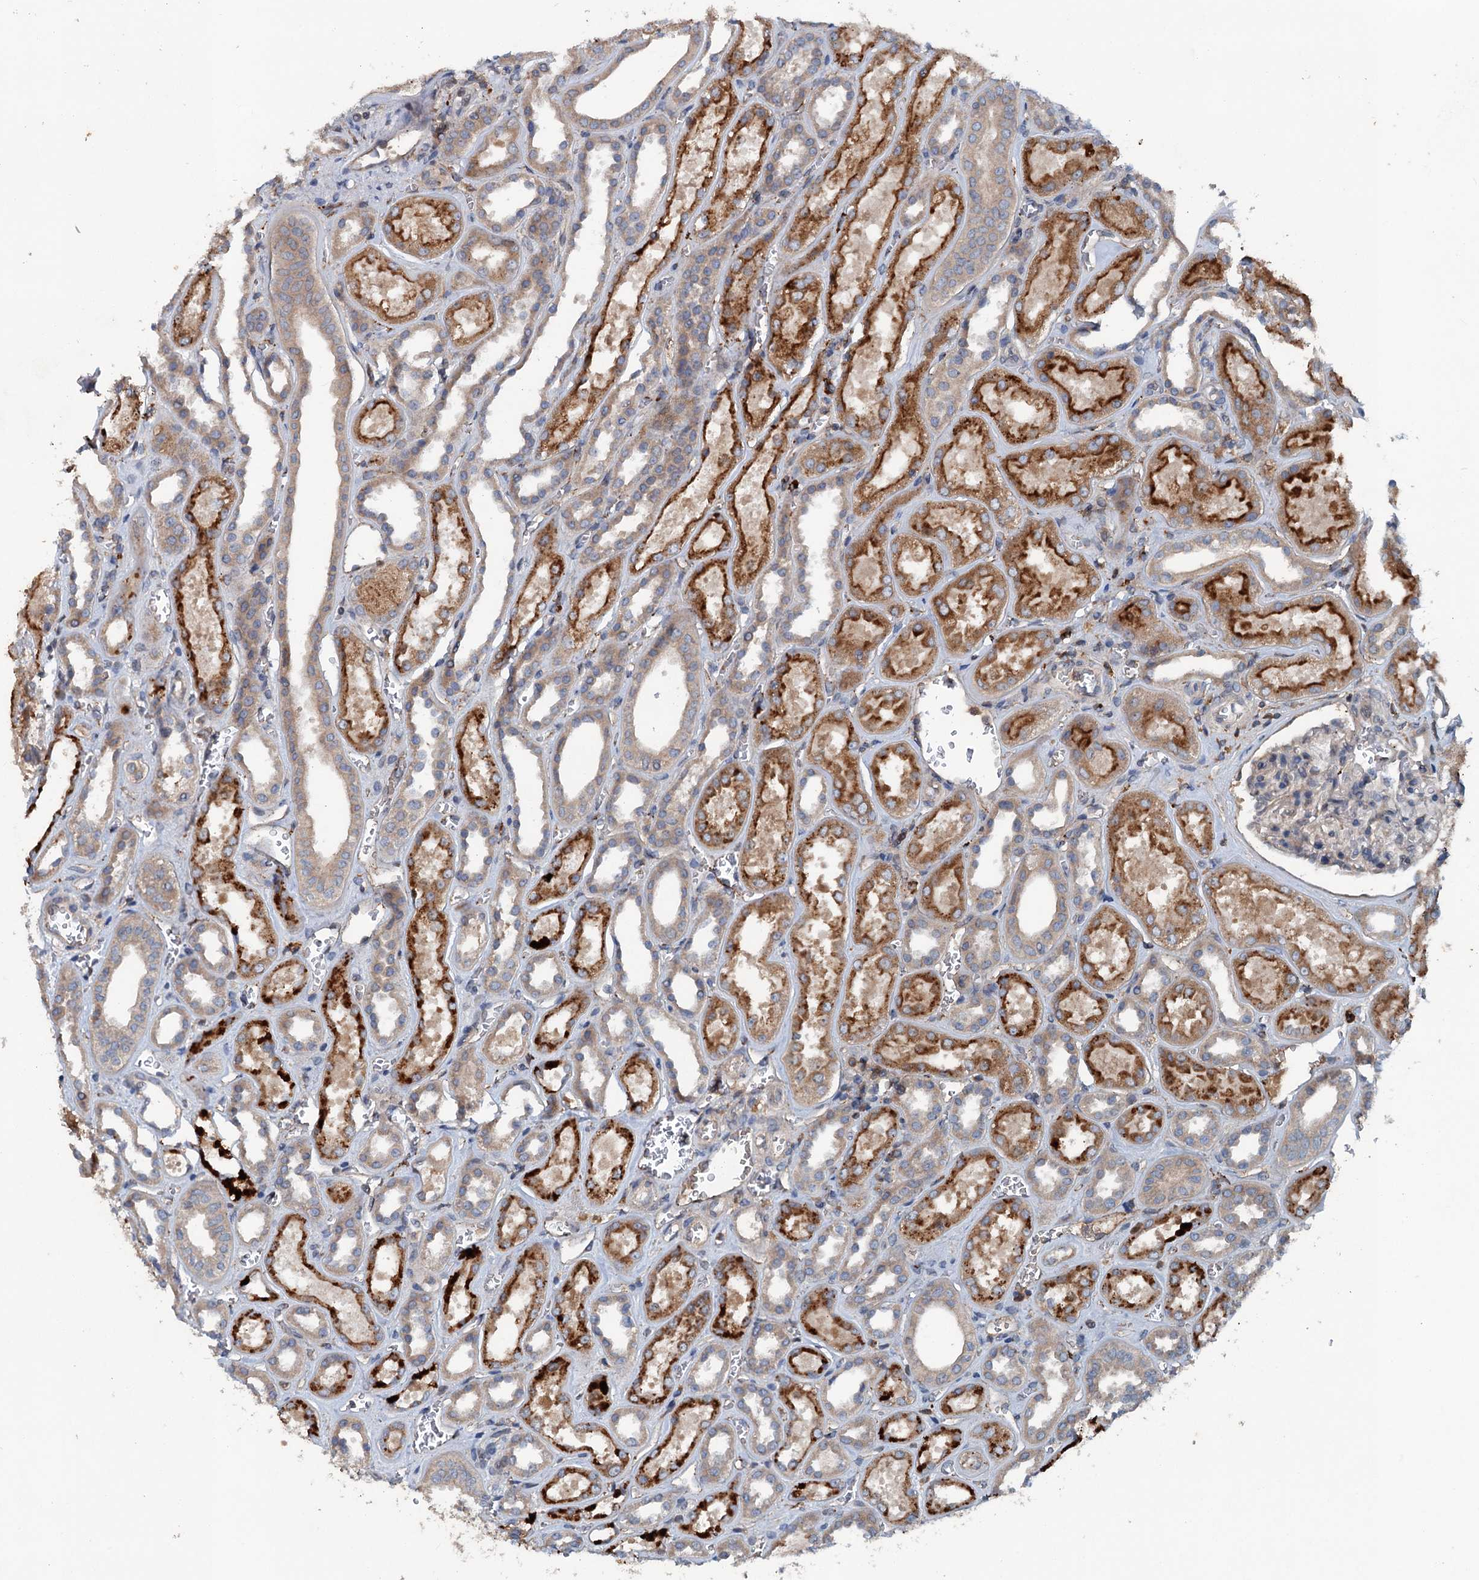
{"staining": {"intensity": "negative", "quantity": "none", "location": "none"}, "tissue": "kidney", "cell_type": "Cells in glomeruli", "image_type": "normal", "snomed": [{"axis": "morphology", "description": "Normal tissue, NOS"}, {"axis": "morphology", "description": "Adenocarcinoma, NOS"}, {"axis": "topography", "description": "Kidney"}], "caption": "Micrograph shows no significant protein staining in cells in glomeruli of unremarkable kidney. (Brightfield microscopy of DAB immunohistochemistry (IHC) at high magnification).", "gene": "TAPBPL", "patient": {"sex": "female", "age": 68}}